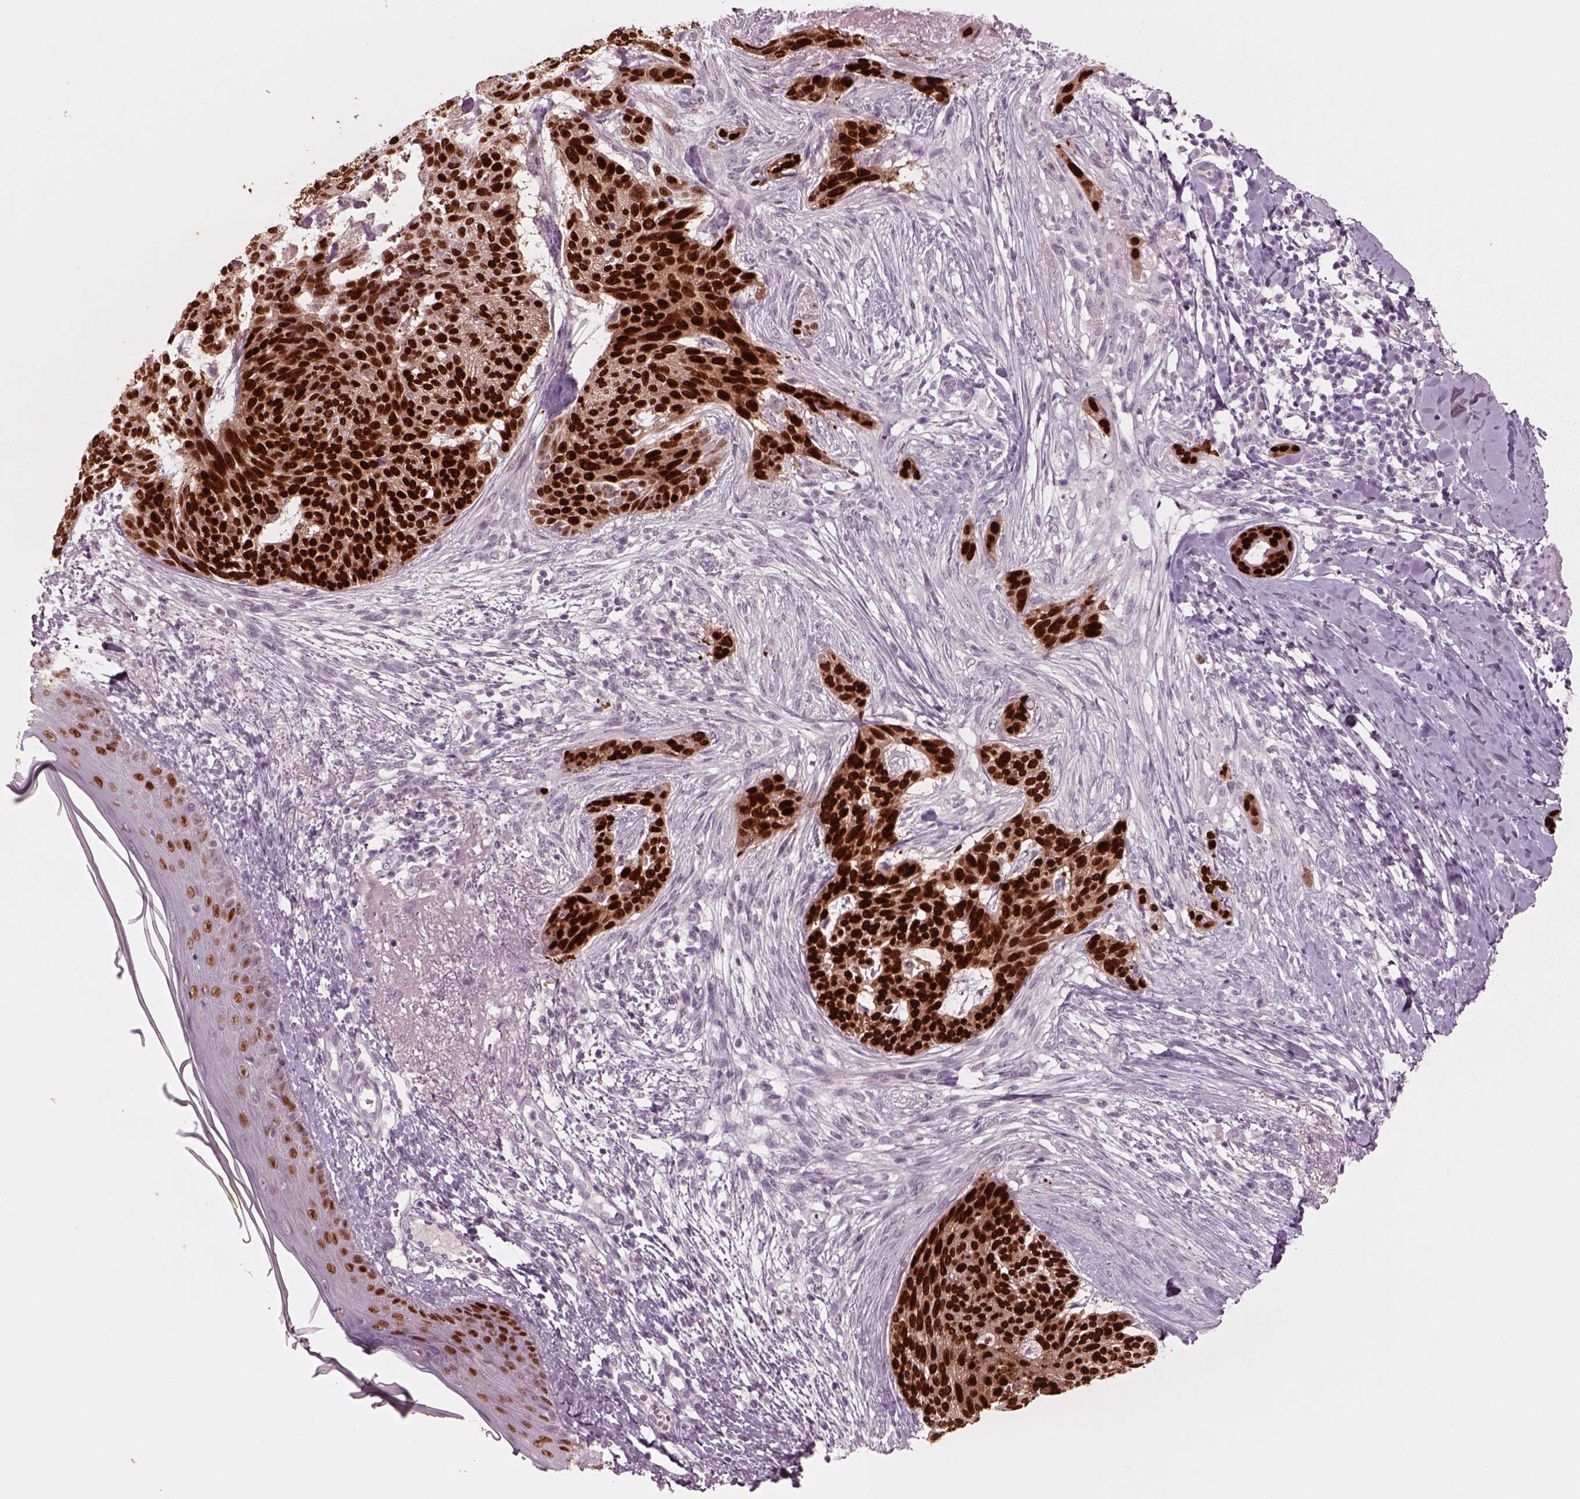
{"staining": {"intensity": "strong", "quantity": ">75%", "location": "nuclear"}, "tissue": "skin cancer", "cell_type": "Tumor cells", "image_type": "cancer", "snomed": [{"axis": "morphology", "description": "Normal tissue, NOS"}, {"axis": "morphology", "description": "Basal cell carcinoma"}, {"axis": "topography", "description": "Skin"}], "caption": "Brown immunohistochemical staining in human skin basal cell carcinoma exhibits strong nuclear staining in about >75% of tumor cells.", "gene": "SOX9", "patient": {"sex": "male", "age": 84}}